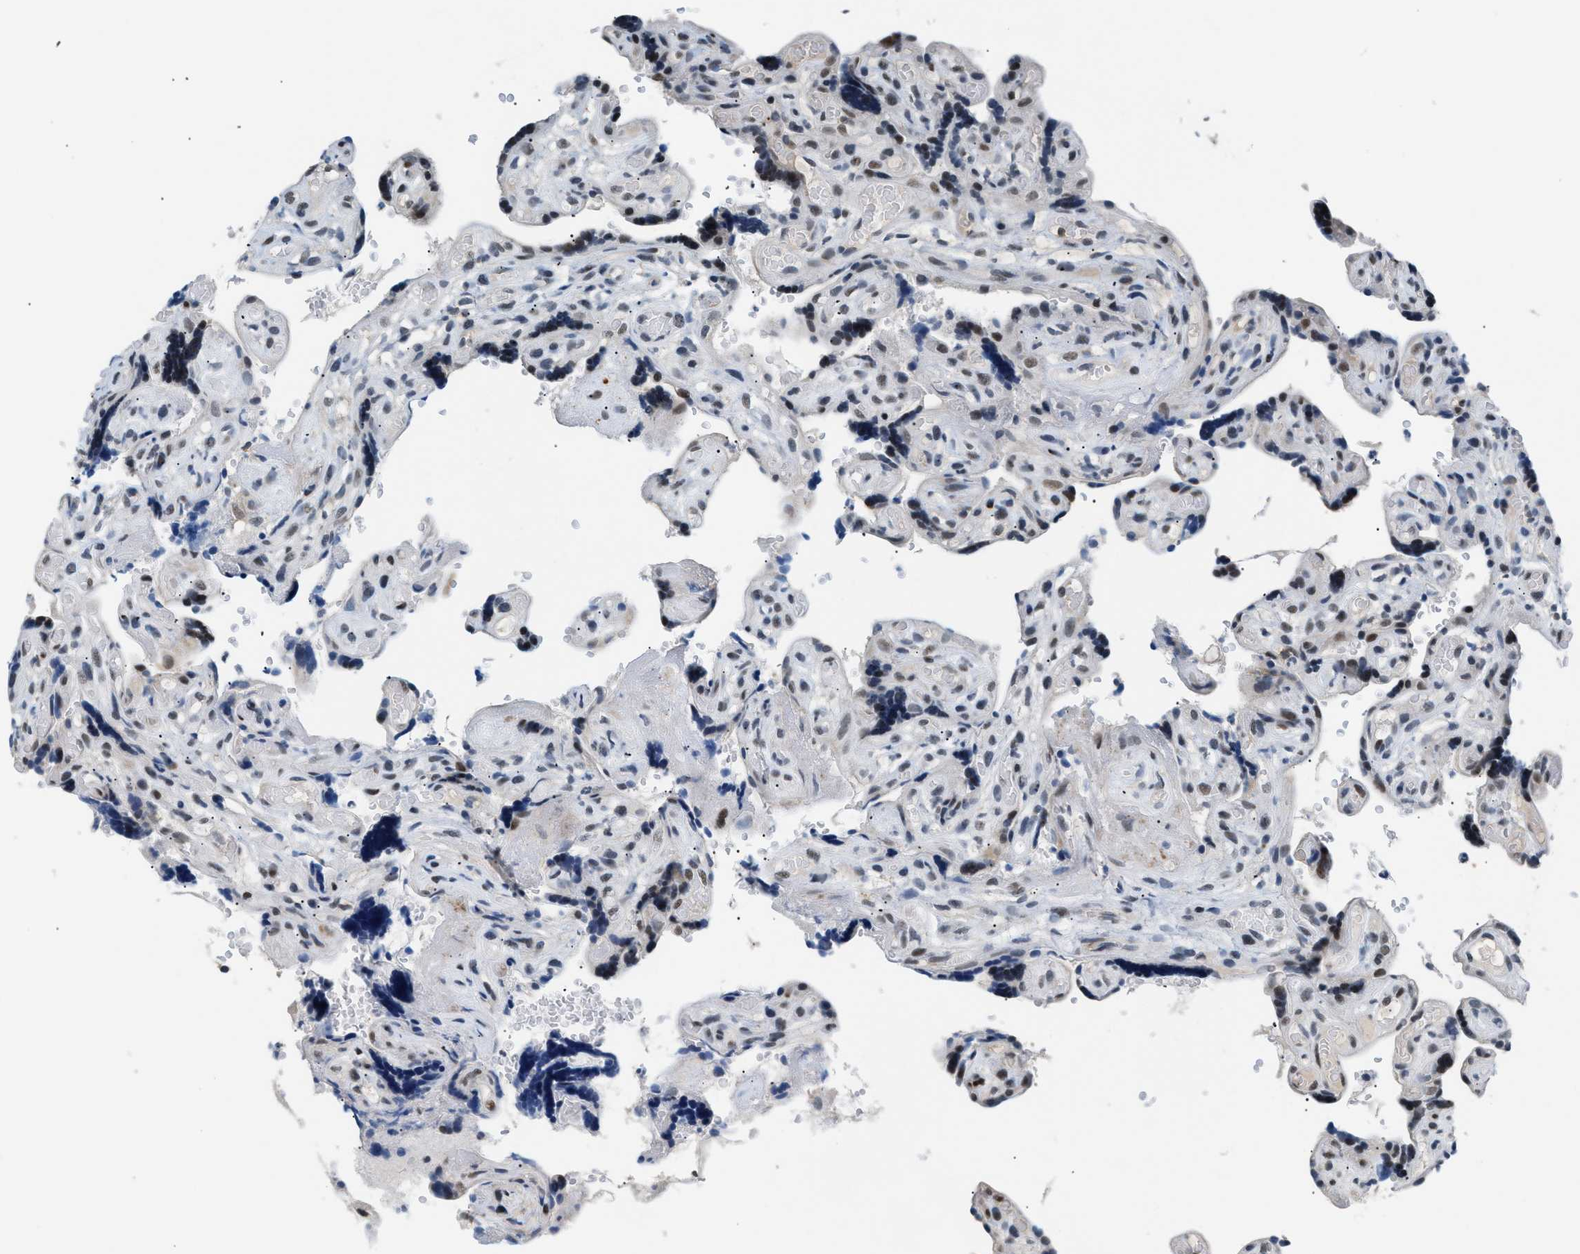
{"staining": {"intensity": "weak", "quantity": "<25%", "location": "nuclear"}, "tissue": "placenta", "cell_type": "Decidual cells", "image_type": "normal", "snomed": [{"axis": "morphology", "description": "Normal tissue, NOS"}, {"axis": "topography", "description": "Placenta"}], "caption": "DAB immunohistochemical staining of benign placenta shows no significant positivity in decidual cells.", "gene": "KCNC3", "patient": {"sex": "female", "age": 30}}